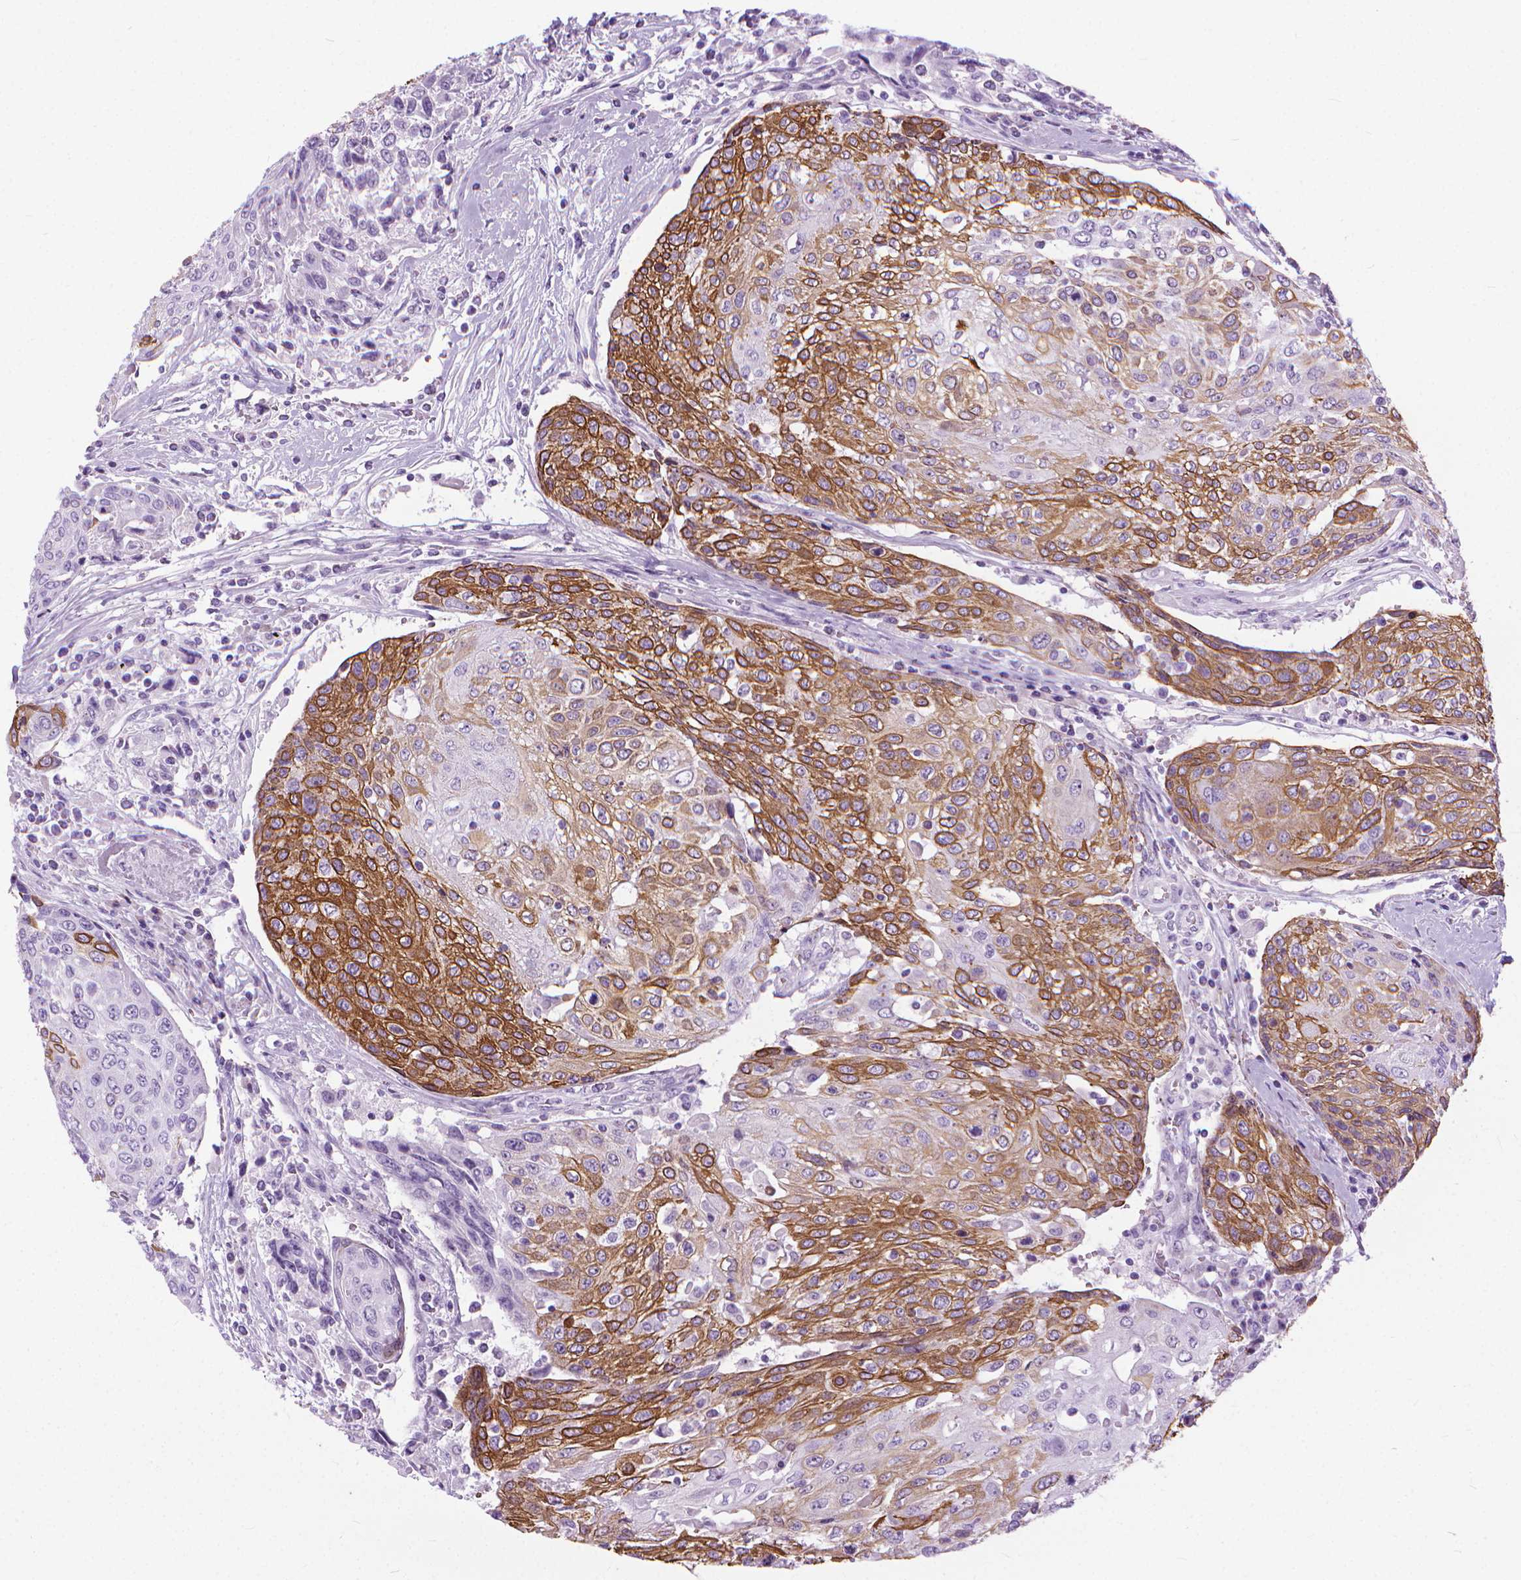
{"staining": {"intensity": "moderate", "quantity": "25%-75%", "location": "cytoplasmic/membranous"}, "tissue": "urothelial cancer", "cell_type": "Tumor cells", "image_type": "cancer", "snomed": [{"axis": "morphology", "description": "Urothelial carcinoma, High grade"}, {"axis": "topography", "description": "Urinary bladder"}], "caption": "A micrograph of urothelial carcinoma (high-grade) stained for a protein reveals moderate cytoplasmic/membranous brown staining in tumor cells.", "gene": "HTR2B", "patient": {"sex": "female", "age": 70}}